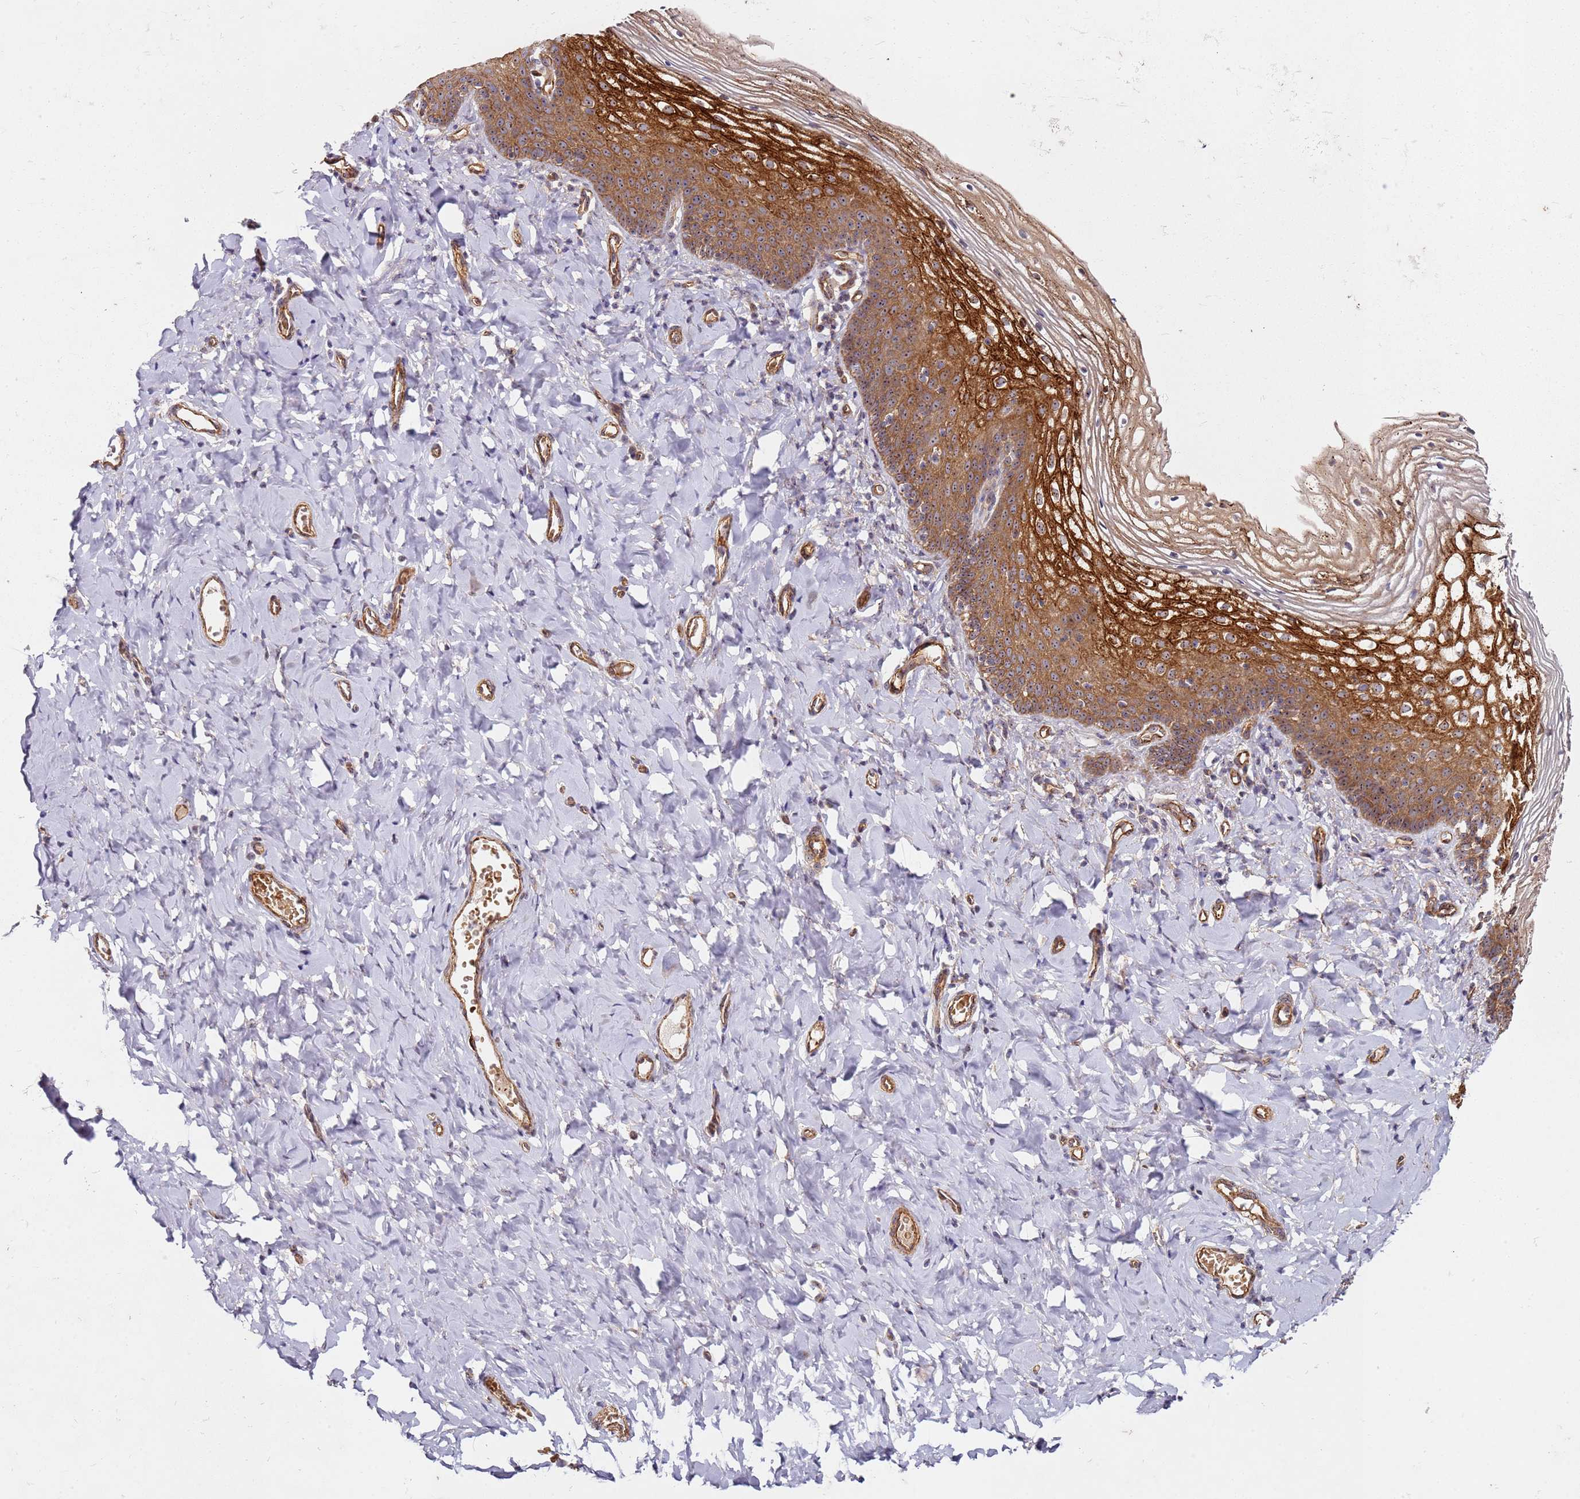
{"staining": {"intensity": "strong", "quantity": "25%-75%", "location": "cytoplasmic/membranous"}, "tissue": "vagina", "cell_type": "Squamous epithelial cells", "image_type": "normal", "snomed": [{"axis": "morphology", "description": "Normal tissue, NOS"}, {"axis": "topography", "description": "Vagina"}], "caption": "Strong cytoplasmic/membranous staining is present in approximately 25%-75% of squamous epithelial cells in normal vagina. (Brightfield microscopy of DAB IHC at high magnification).", "gene": "C2CD4B", "patient": {"sex": "female", "age": 60}}